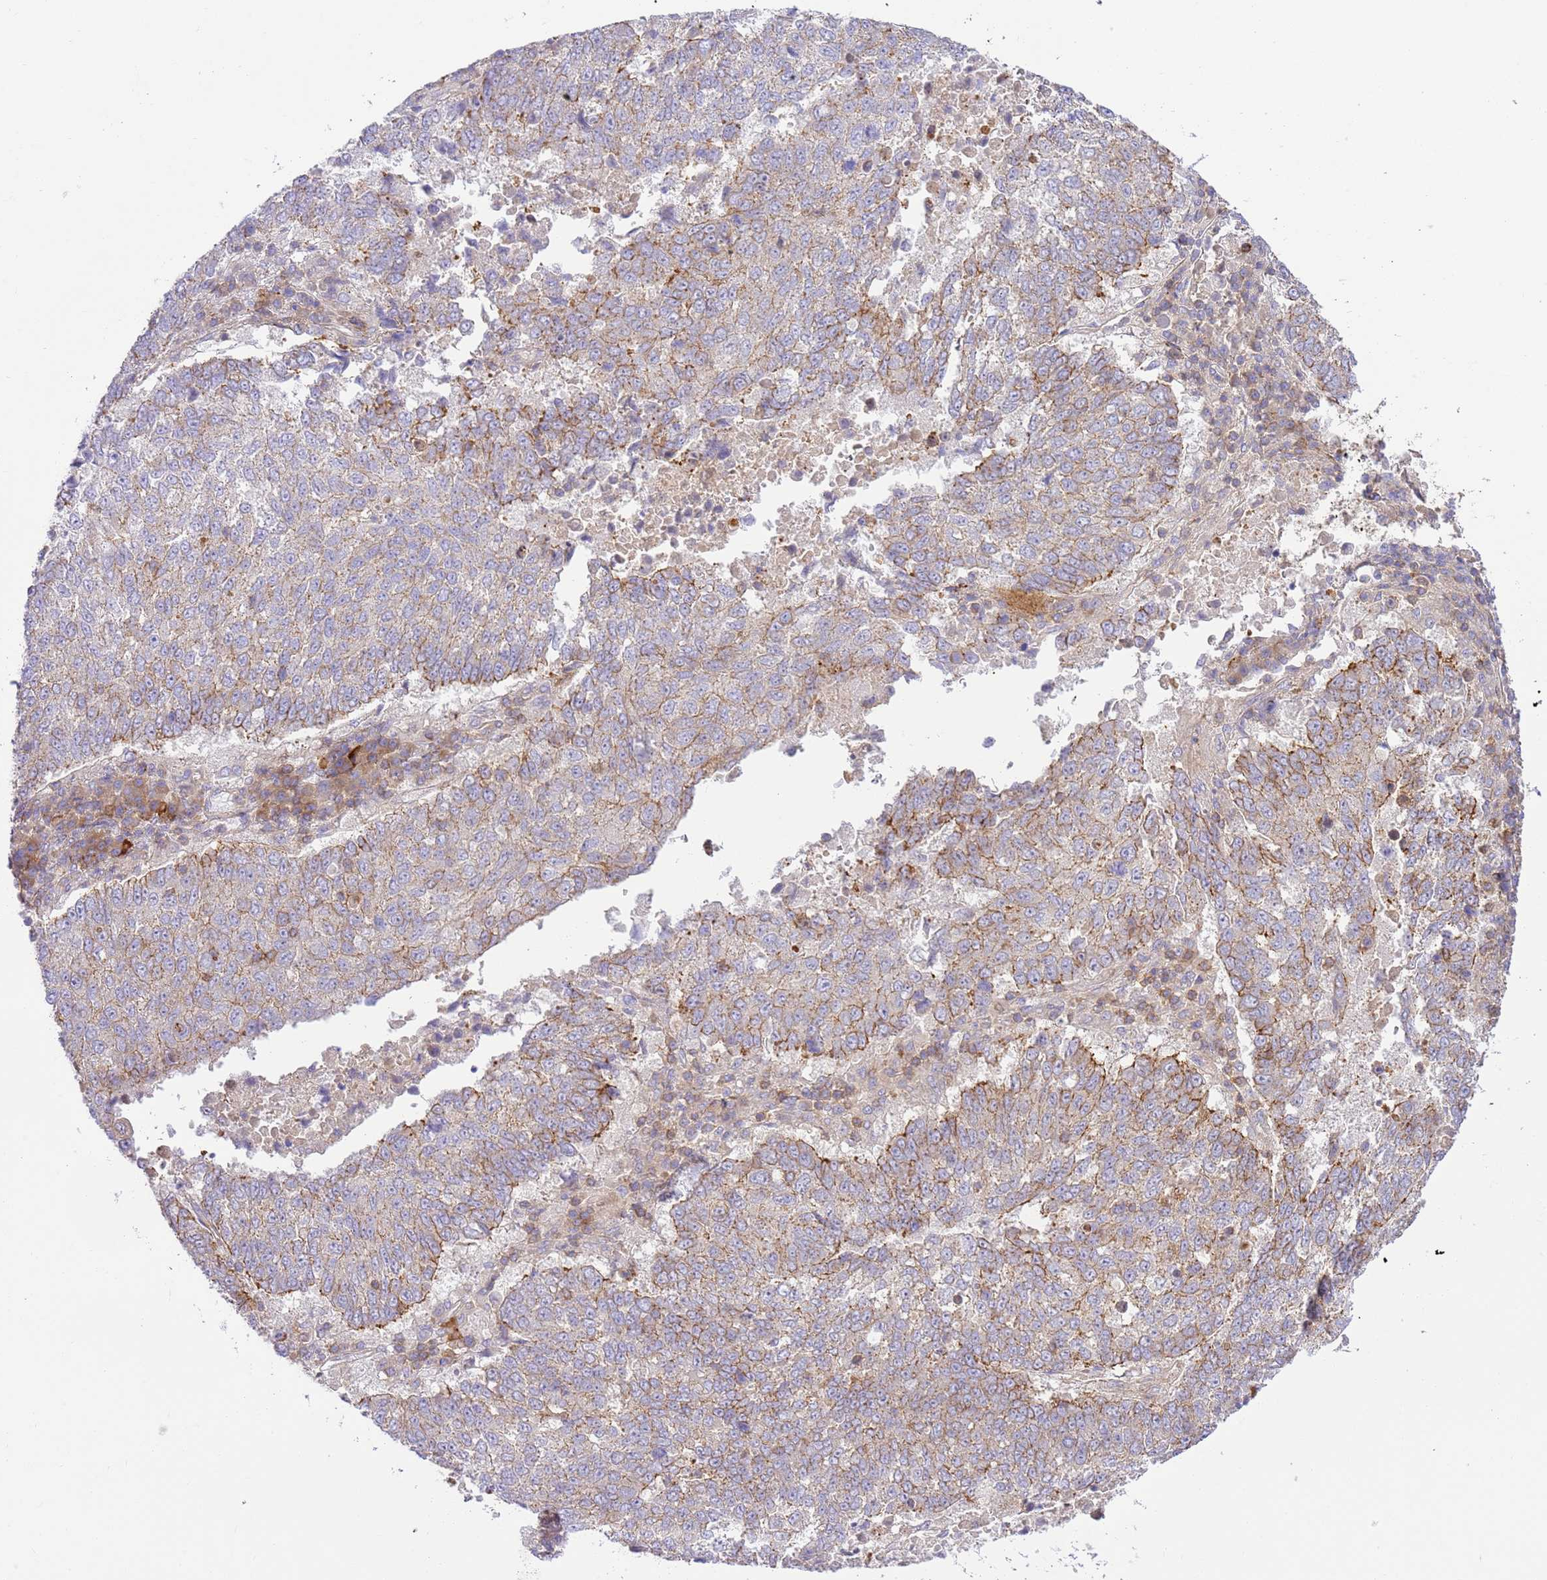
{"staining": {"intensity": "moderate", "quantity": "<25%", "location": "cytoplasmic/membranous"}, "tissue": "lung cancer", "cell_type": "Tumor cells", "image_type": "cancer", "snomed": [{"axis": "morphology", "description": "Squamous cell carcinoma, NOS"}, {"axis": "topography", "description": "Lung"}], "caption": "Protein expression analysis of squamous cell carcinoma (lung) shows moderate cytoplasmic/membranous expression in about <25% of tumor cells.", "gene": "EFCAB8", "patient": {"sex": "male", "age": 73}}